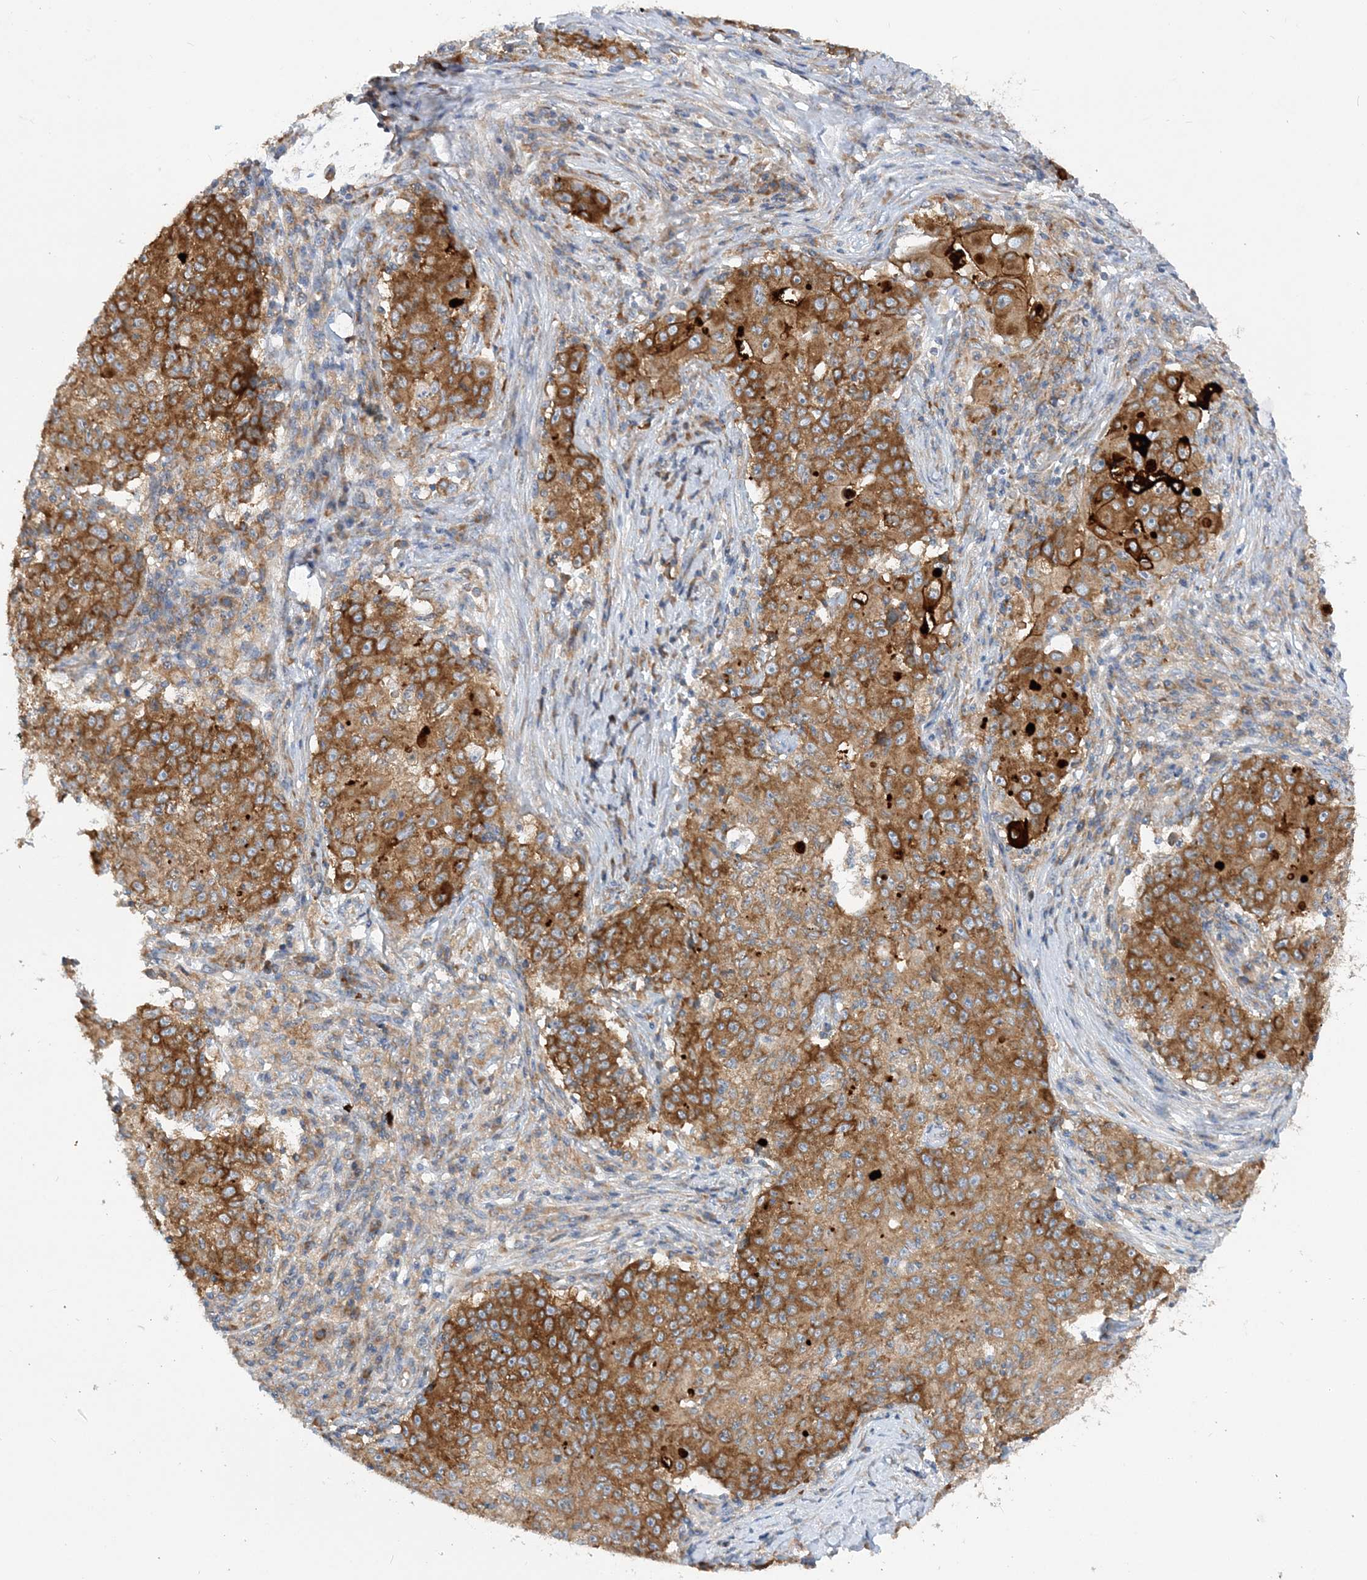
{"staining": {"intensity": "strong", "quantity": ">75%", "location": "cytoplasmic/membranous"}, "tissue": "ovarian cancer", "cell_type": "Tumor cells", "image_type": "cancer", "snomed": [{"axis": "morphology", "description": "Carcinoma, endometroid"}, {"axis": "topography", "description": "Ovary"}], "caption": "Human ovarian endometroid carcinoma stained with a protein marker reveals strong staining in tumor cells.", "gene": "LARP4B", "patient": {"sex": "female", "age": 42}}